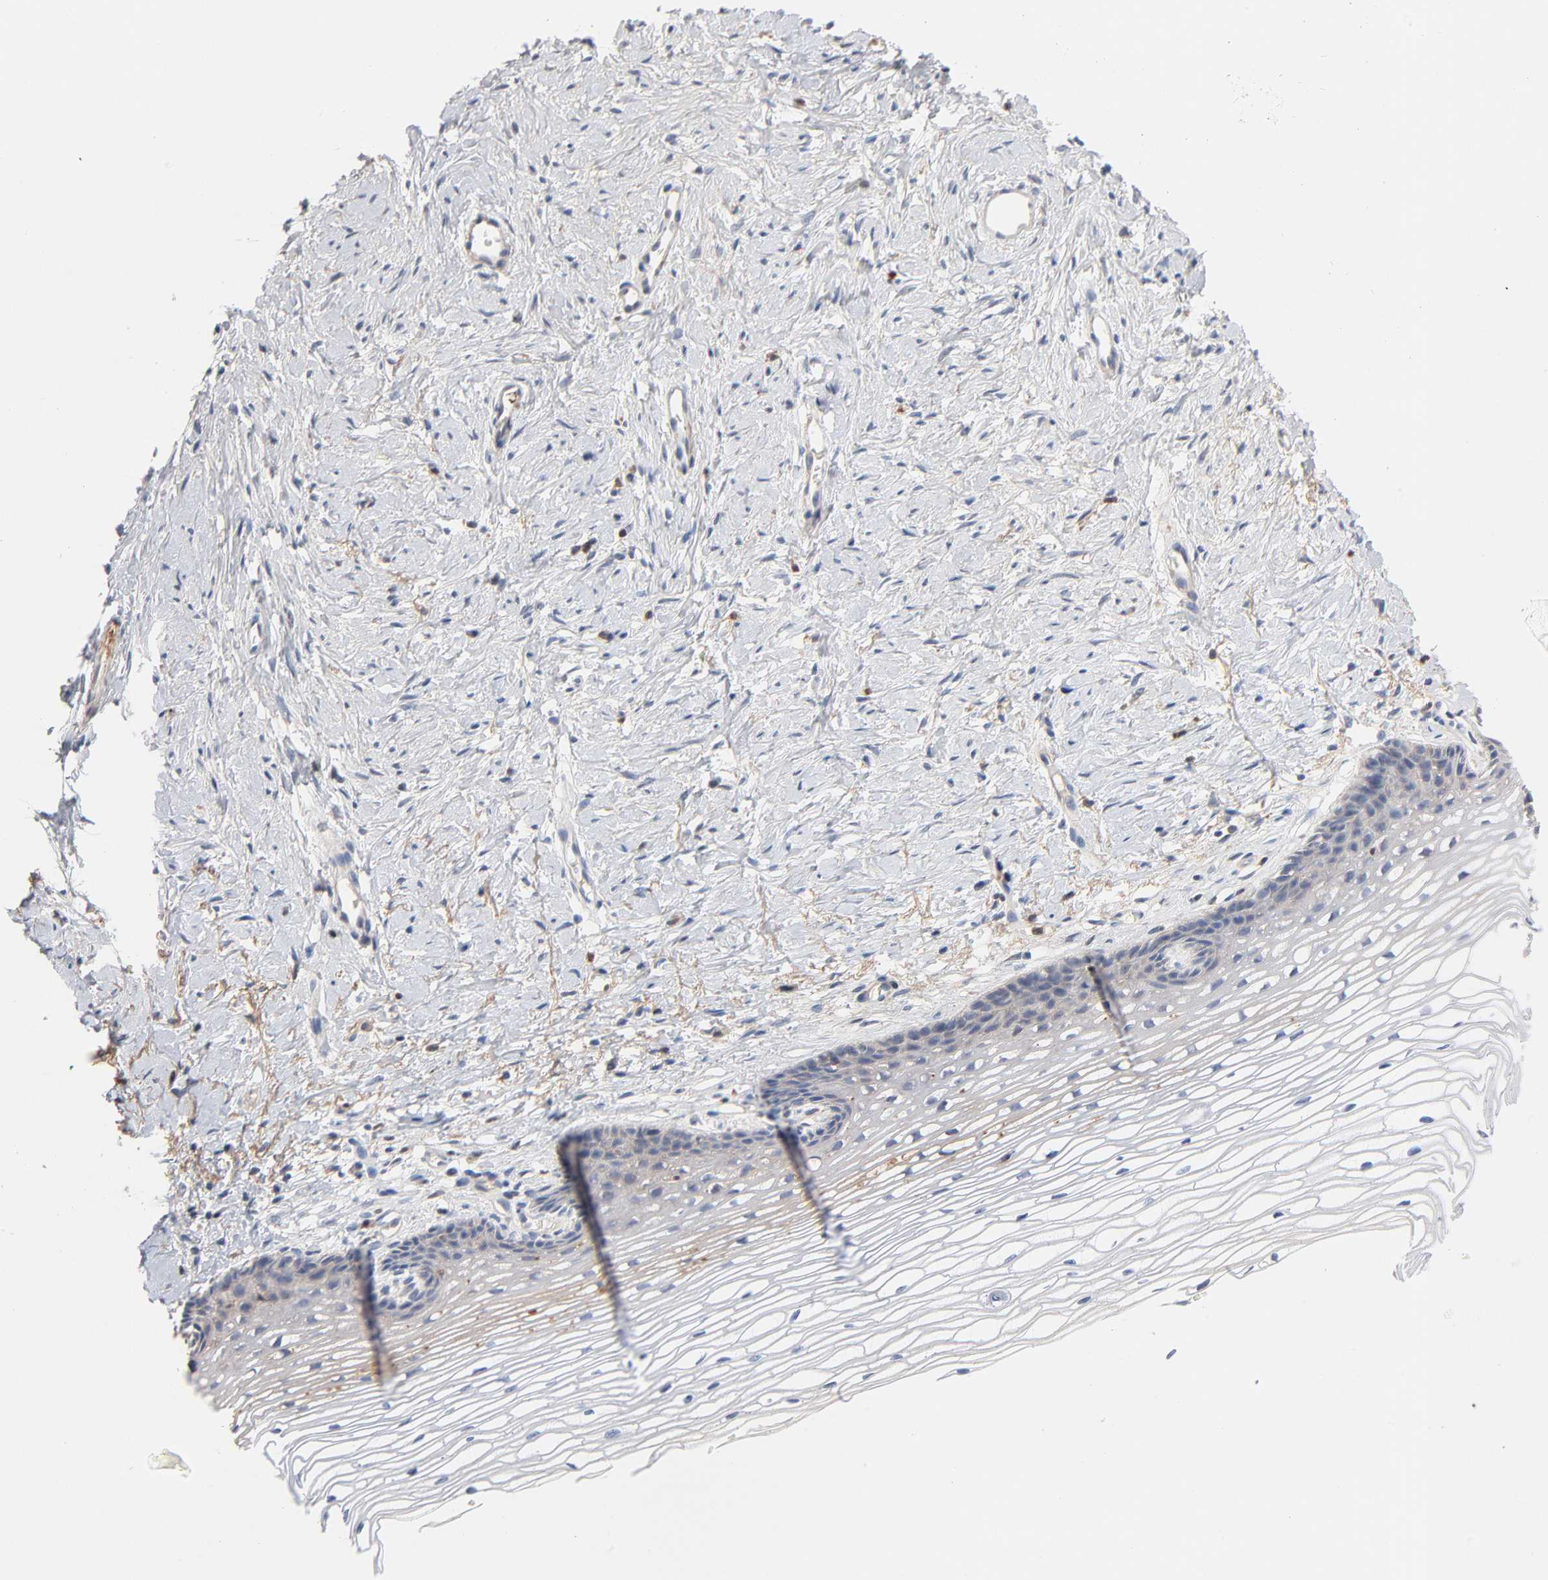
{"staining": {"intensity": "moderate", "quantity": "25%-75%", "location": "cytoplasmic/membranous"}, "tissue": "cervix", "cell_type": "Glandular cells", "image_type": "normal", "snomed": [{"axis": "morphology", "description": "Normal tissue, NOS"}, {"axis": "topography", "description": "Cervix"}], "caption": "Immunohistochemical staining of benign cervix shows medium levels of moderate cytoplasmic/membranous positivity in approximately 25%-75% of glandular cells.", "gene": "SERPINA4", "patient": {"sex": "female", "age": 77}}